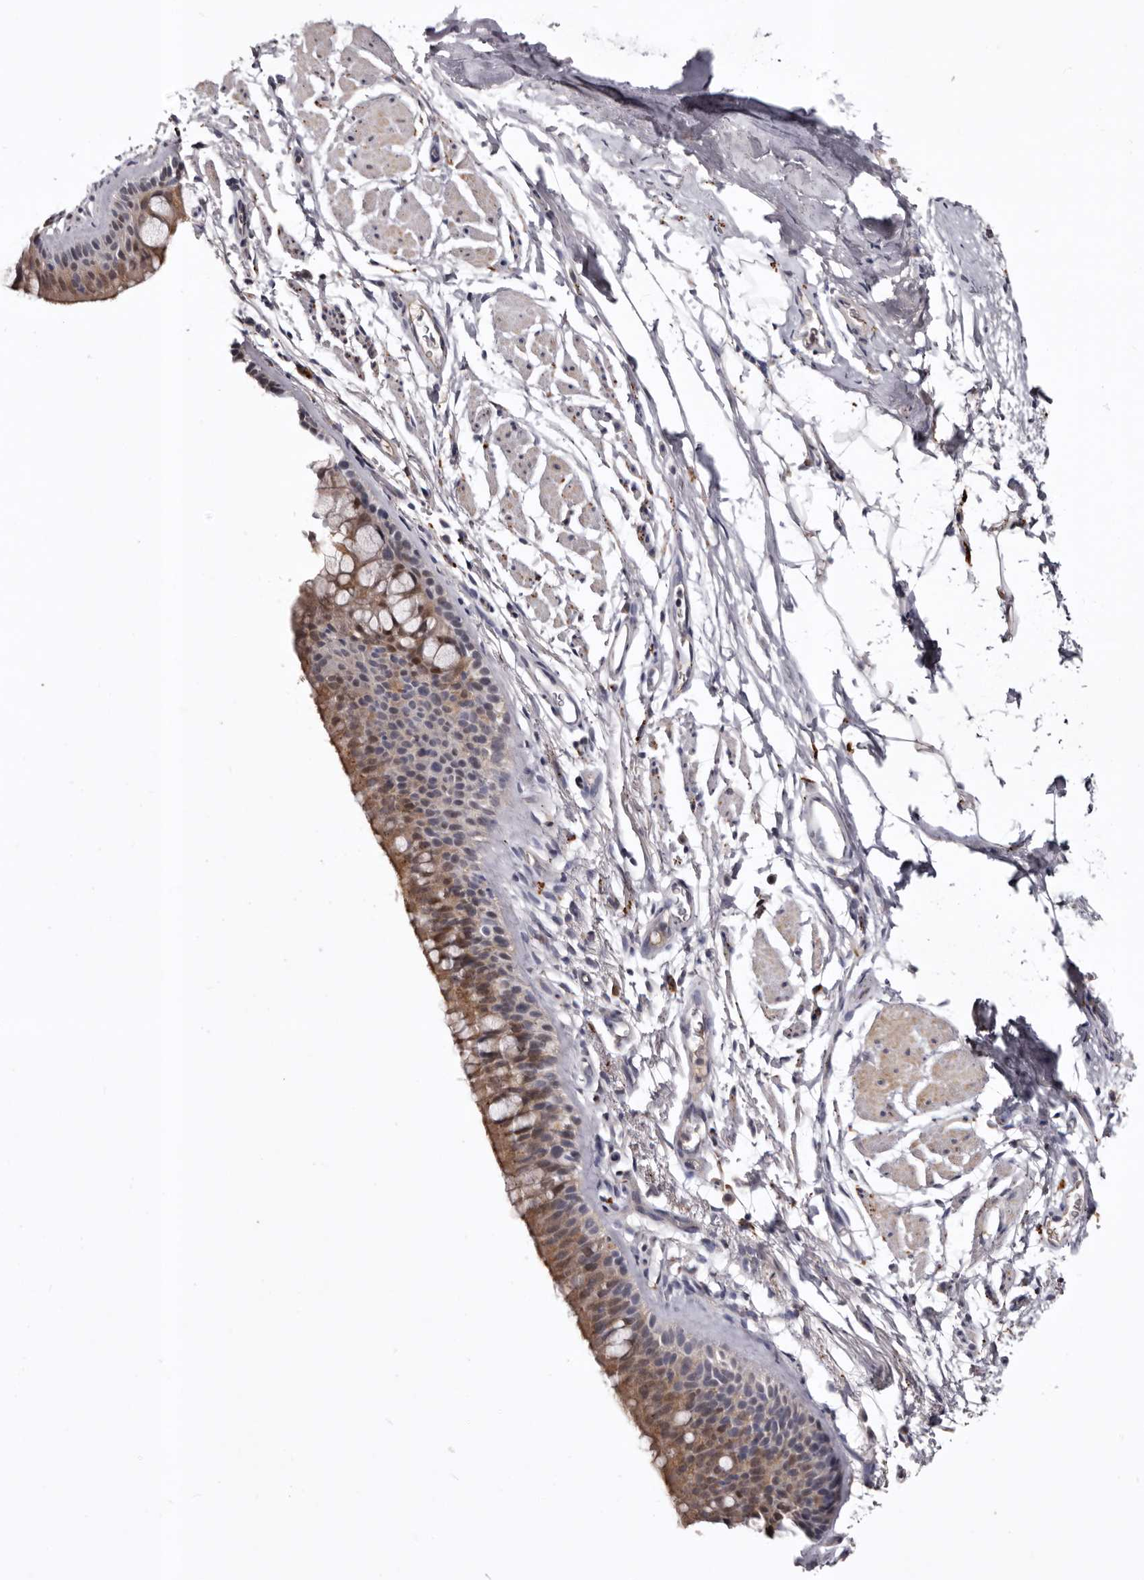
{"staining": {"intensity": "moderate", "quantity": ">75%", "location": "cytoplasmic/membranous"}, "tissue": "bronchus", "cell_type": "Respiratory epithelial cells", "image_type": "normal", "snomed": [{"axis": "morphology", "description": "Normal tissue, NOS"}, {"axis": "topography", "description": "Cartilage tissue"}, {"axis": "topography", "description": "Bronchus"}], "caption": "High-power microscopy captured an immunohistochemistry (IHC) photomicrograph of unremarkable bronchus, revealing moderate cytoplasmic/membranous staining in about >75% of respiratory epithelial cells. (IHC, brightfield microscopy, high magnification).", "gene": "SLC10A4", "patient": {"sex": "female", "age": 53}}